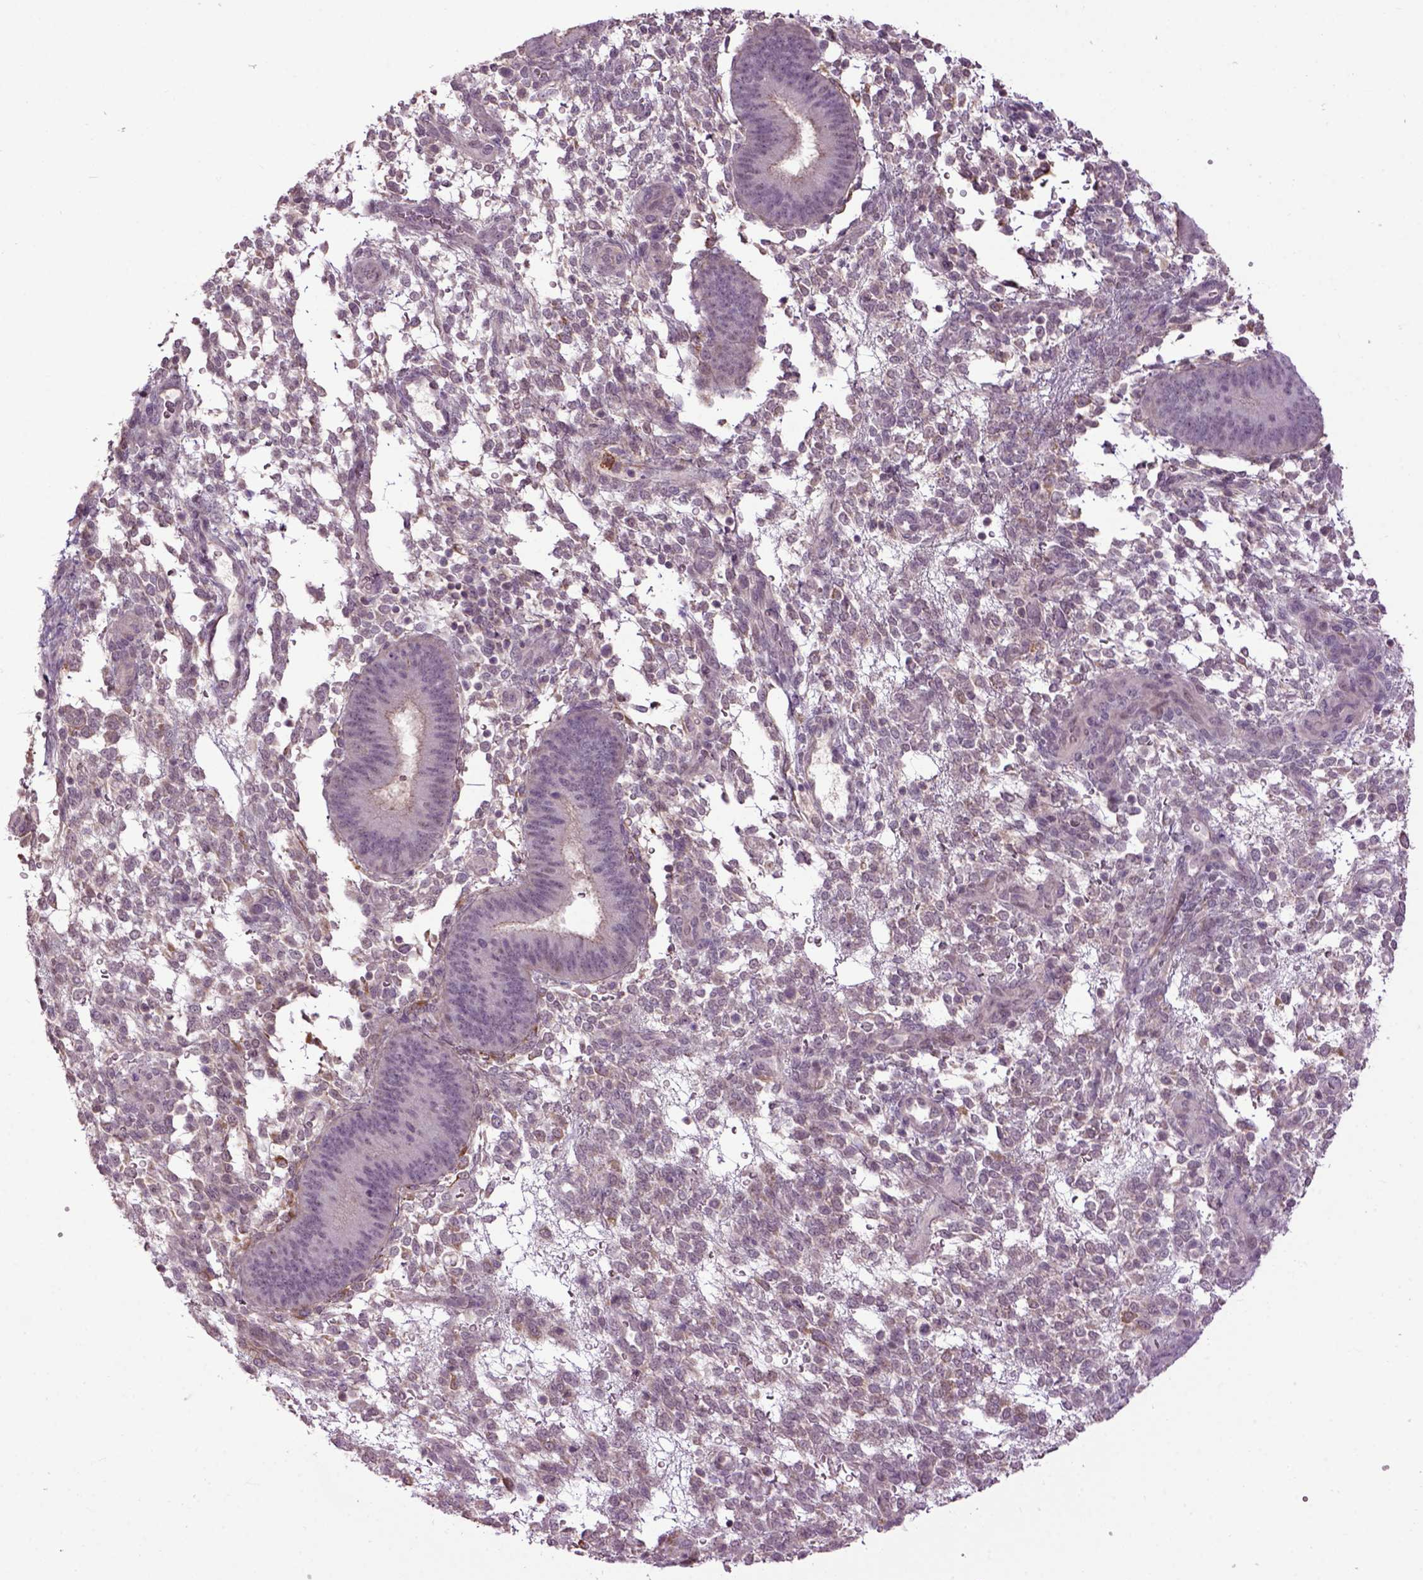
{"staining": {"intensity": "strong", "quantity": "25%-75%", "location": "cytoplasmic/membranous"}, "tissue": "endometrium", "cell_type": "Cells in endometrial stroma", "image_type": "normal", "snomed": [{"axis": "morphology", "description": "Normal tissue, NOS"}, {"axis": "topography", "description": "Endometrium"}], "caption": "A high-resolution histopathology image shows immunohistochemistry (IHC) staining of benign endometrium, which reveals strong cytoplasmic/membranous expression in about 25%-75% of cells in endometrial stroma. Using DAB (3,3'-diaminobenzidine) (brown) and hematoxylin (blue) stains, captured at high magnification using brightfield microscopy.", "gene": "EMILIN3", "patient": {"sex": "female", "age": 39}}